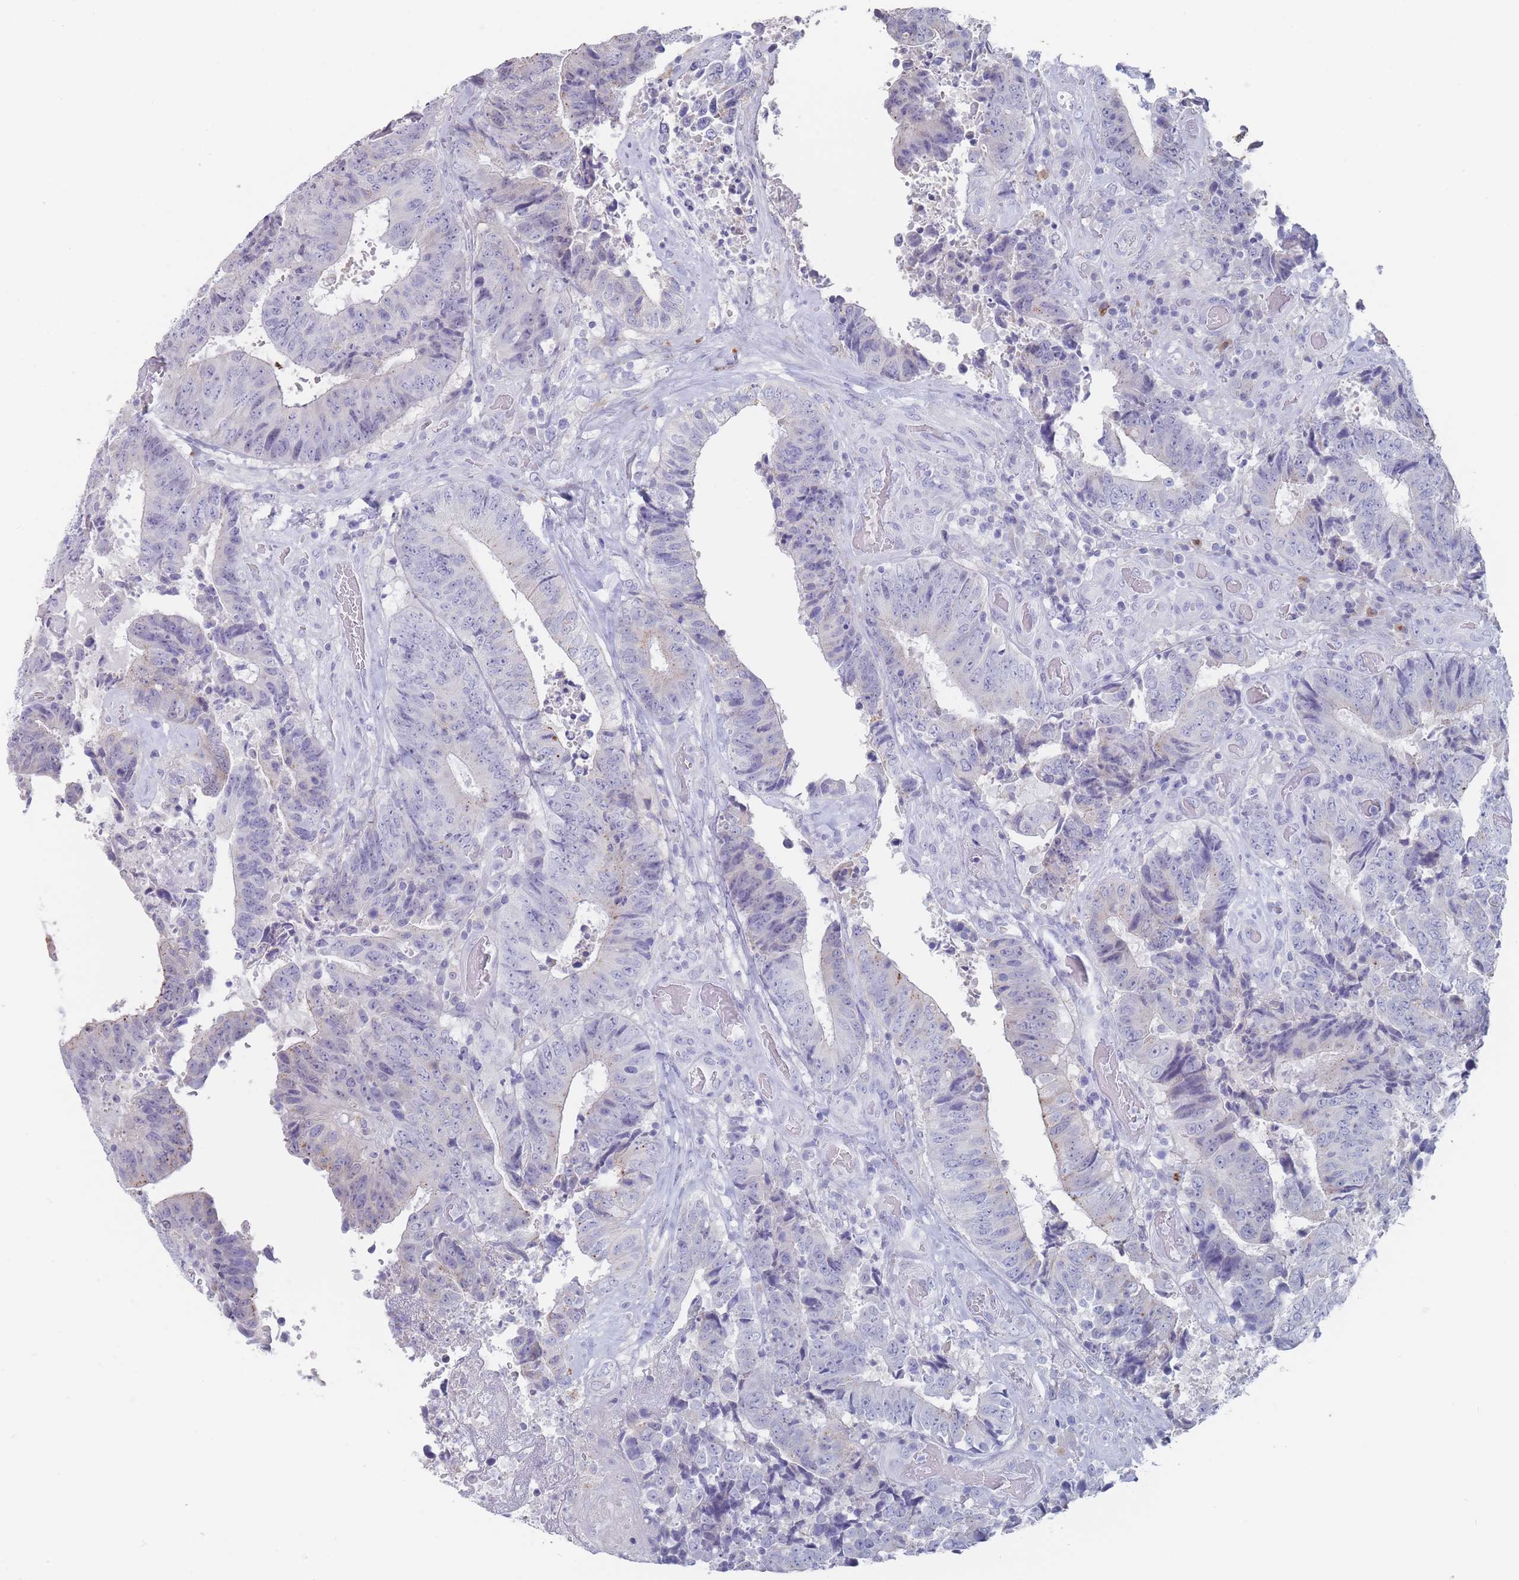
{"staining": {"intensity": "negative", "quantity": "none", "location": "none"}, "tissue": "colorectal cancer", "cell_type": "Tumor cells", "image_type": "cancer", "snomed": [{"axis": "morphology", "description": "Adenocarcinoma, NOS"}, {"axis": "topography", "description": "Rectum"}], "caption": "Adenocarcinoma (colorectal) was stained to show a protein in brown. There is no significant positivity in tumor cells.", "gene": "CYP51A1", "patient": {"sex": "male", "age": 72}}